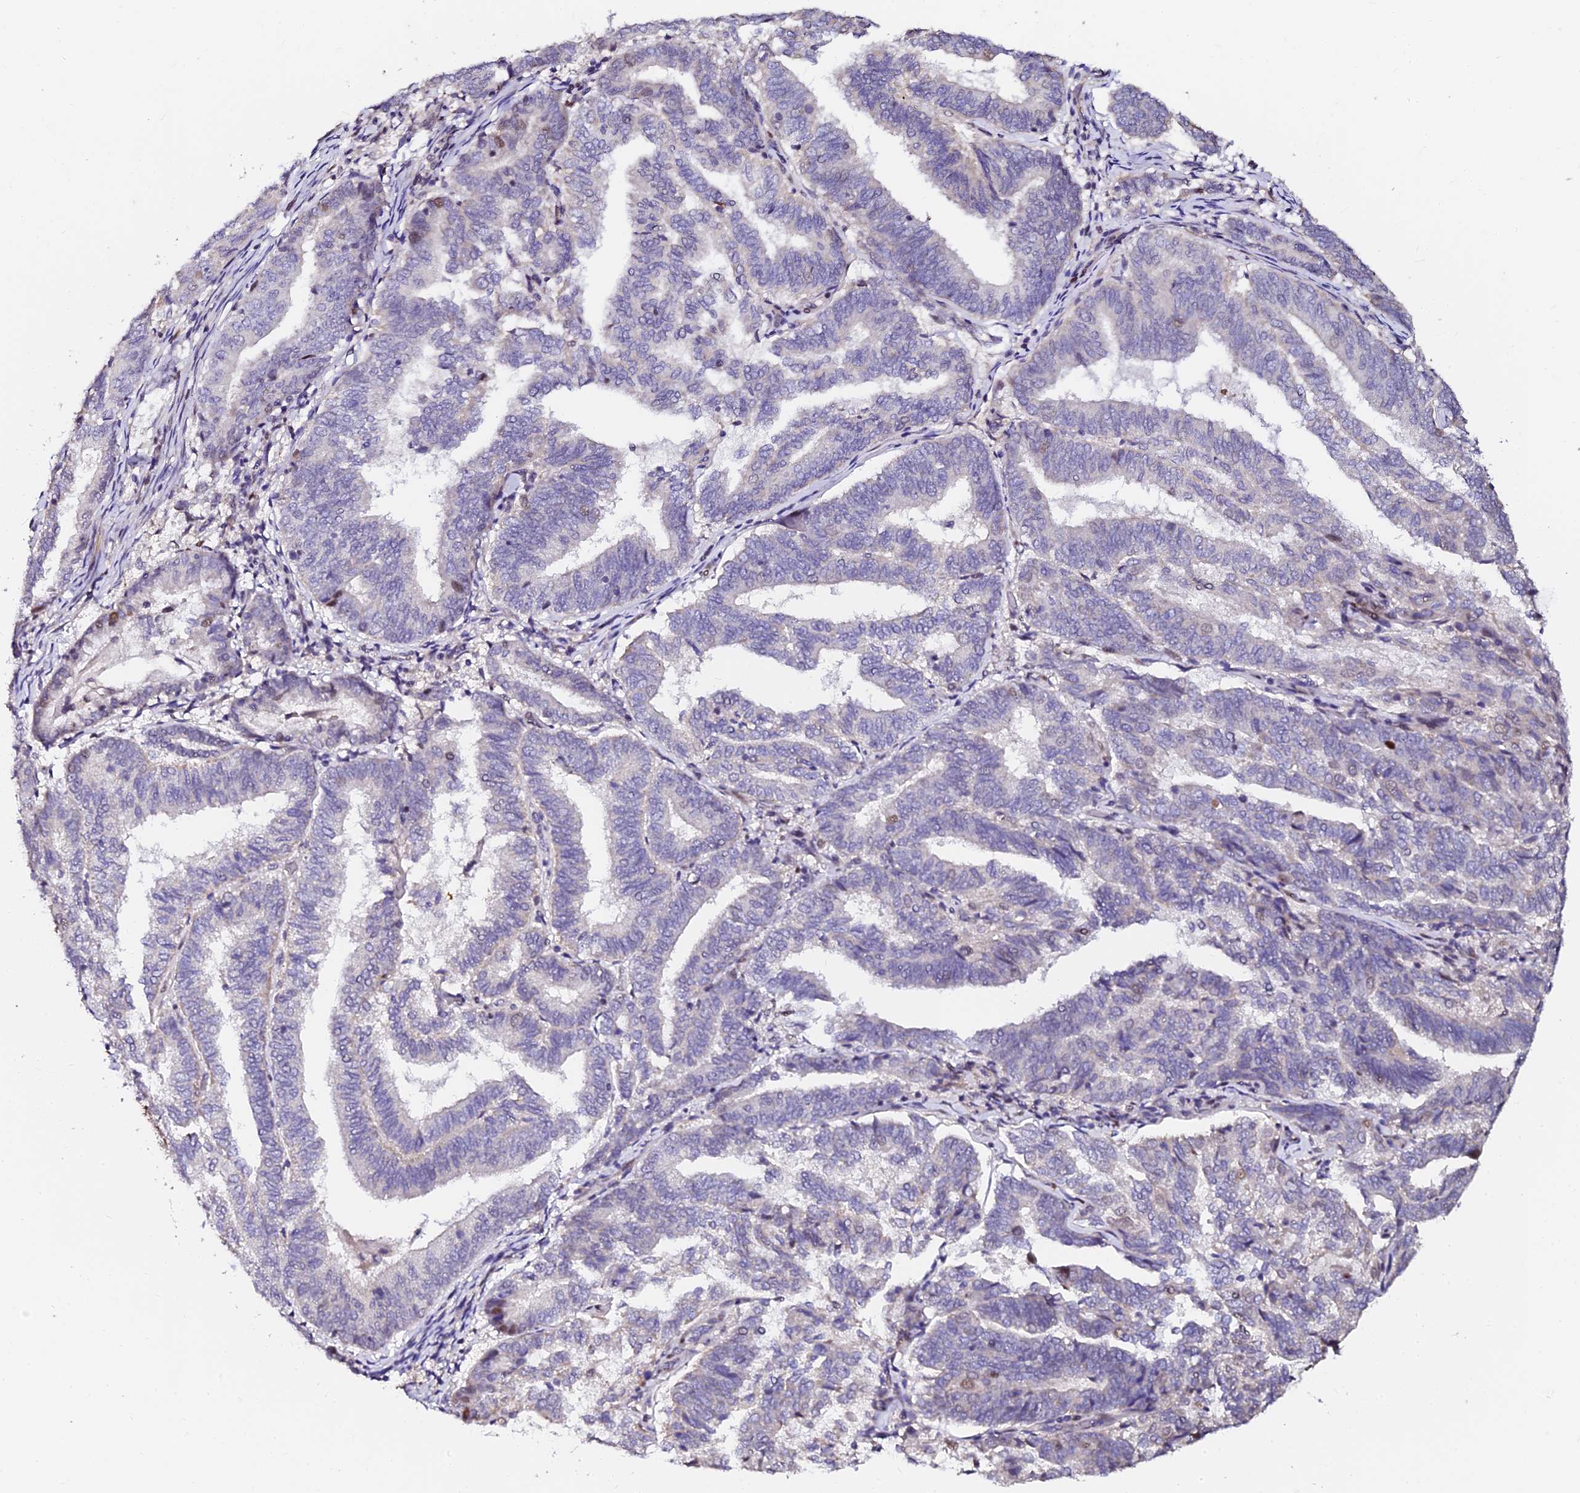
{"staining": {"intensity": "weak", "quantity": "<25%", "location": "nuclear"}, "tissue": "endometrial cancer", "cell_type": "Tumor cells", "image_type": "cancer", "snomed": [{"axis": "morphology", "description": "Adenocarcinoma, NOS"}, {"axis": "topography", "description": "Endometrium"}], "caption": "Immunohistochemistry micrograph of endometrial cancer (adenocarcinoma) stained for a protein (brown), which displays no positivity in tumor cells.", "gene": "GPN3", "patient": {"sex": "female", "age": 80}}